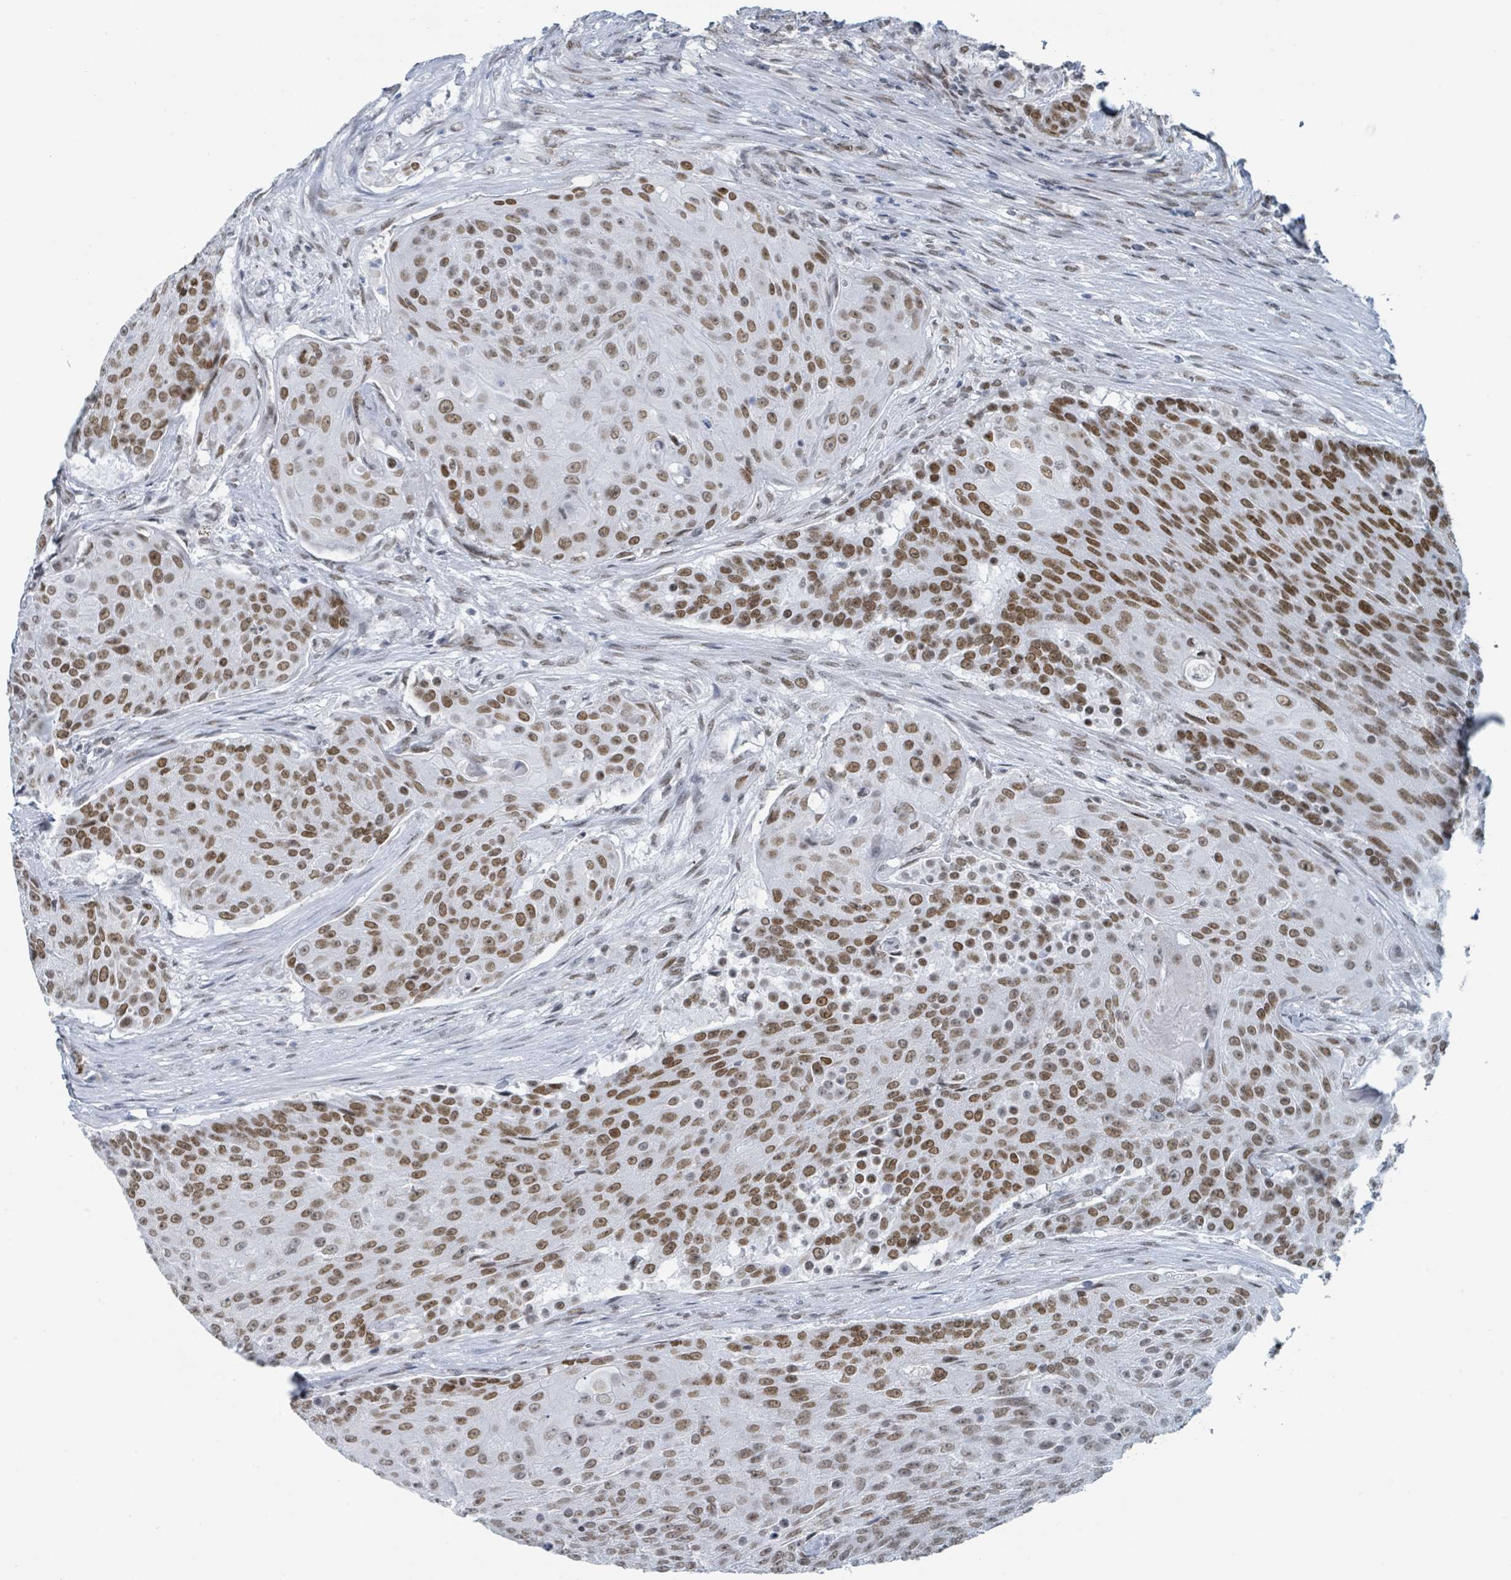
{"staining": {"intensity": "strong", "quantity": ">75%", "location": "nuclear"}, "tissue": "urothelial cancer", "cell_type": "Tumor cells", "image_type": "cancer", "snomed": [{"axis": "morphology", "description": "Urothelial carcinoma, High grade"}, {"axis": "topography", "description": "Urinary bladder"}], "caption": "IHC (DAB) staining of human urothelial cancer shows strong nuclear protein expression in approximately >75% of tumor cells. The staining was performed using DAB (3,3'-diaminobenzidine) to visualize the protein expression in brown, while the nuclei were stained in blue with hematoxylin (Magnification: 20x).", "gene": "EHMT2", "patient": {"sex": "female", "age": 63}}